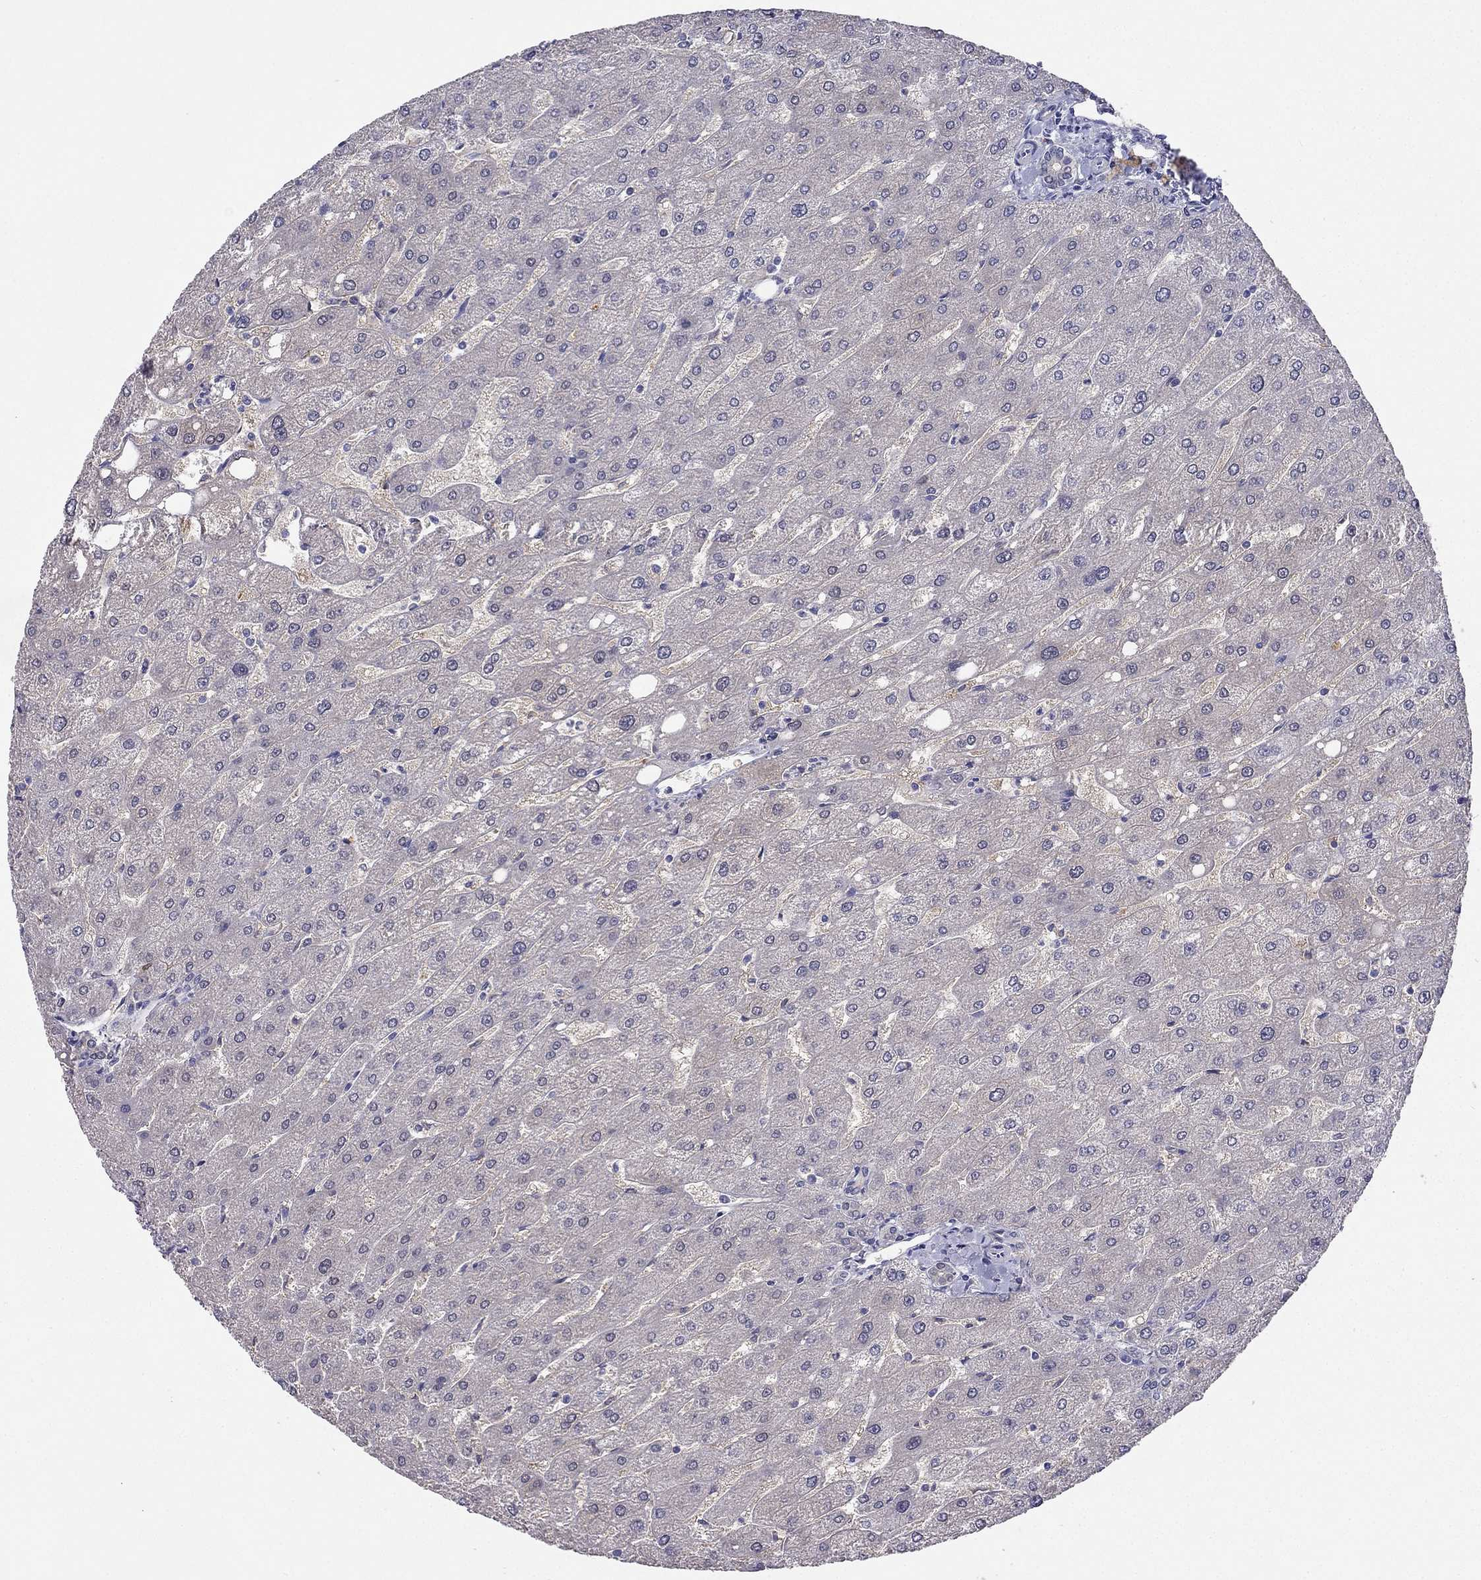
{"staining": {"intensity": "negative", "quantity": "none", "location": "none"}, "tissue": "liver", "cell_type": "Cholangiocytes", "image_type": "normal", "snomed": [{"axis": "morphology", "description": "Normal tissue, NOS"}, {"axis": "topography", "description": "Liver"}], "caption": "This is a photomicrograph of immunohistochemistry (IHC) staining of unremarkable liver, which shows no staining in cholangiocytes.", "gene": "RSPH14", "patient": {"sex": "male", "age": 67}}